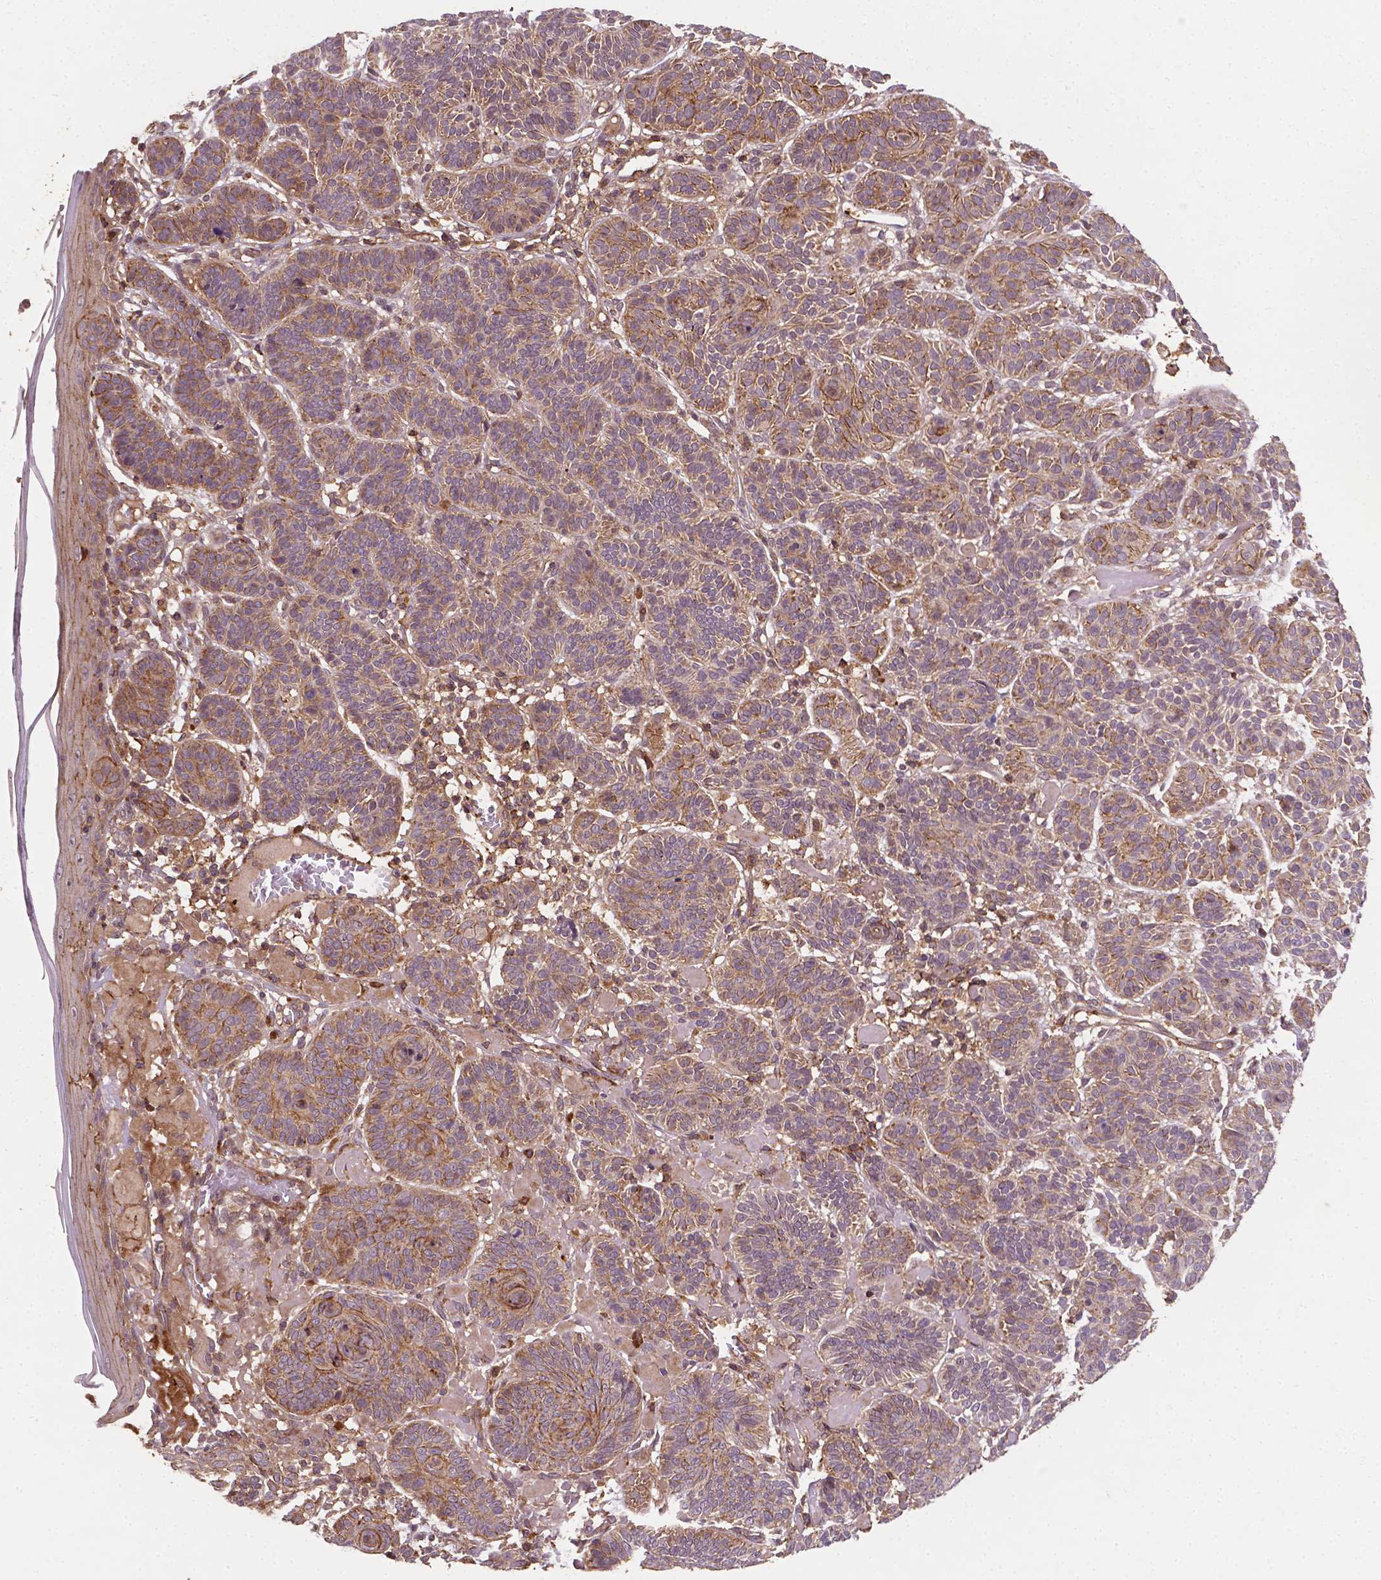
{"staining": {"intensity": "weak", "quantity": ">75%", "location": "cytoplasmic/membranous"}, "tissue": "skin cancer", "cell_type": "Tumor cells", "image_type": "cancer", "snomed": [{"axis": "morphology", "description": "Basal cell carcinoma"}, {"axis": "topography", "description": "Skin"}], "caption": "There is low levels of weak cytoplasmic/membranous staining in tumor cells of skin cancer, as demonstrated by immunohistochemical staining (brown color).", "gene": "ZMYND19", "patient": {"sex": "male", "age": 85}}